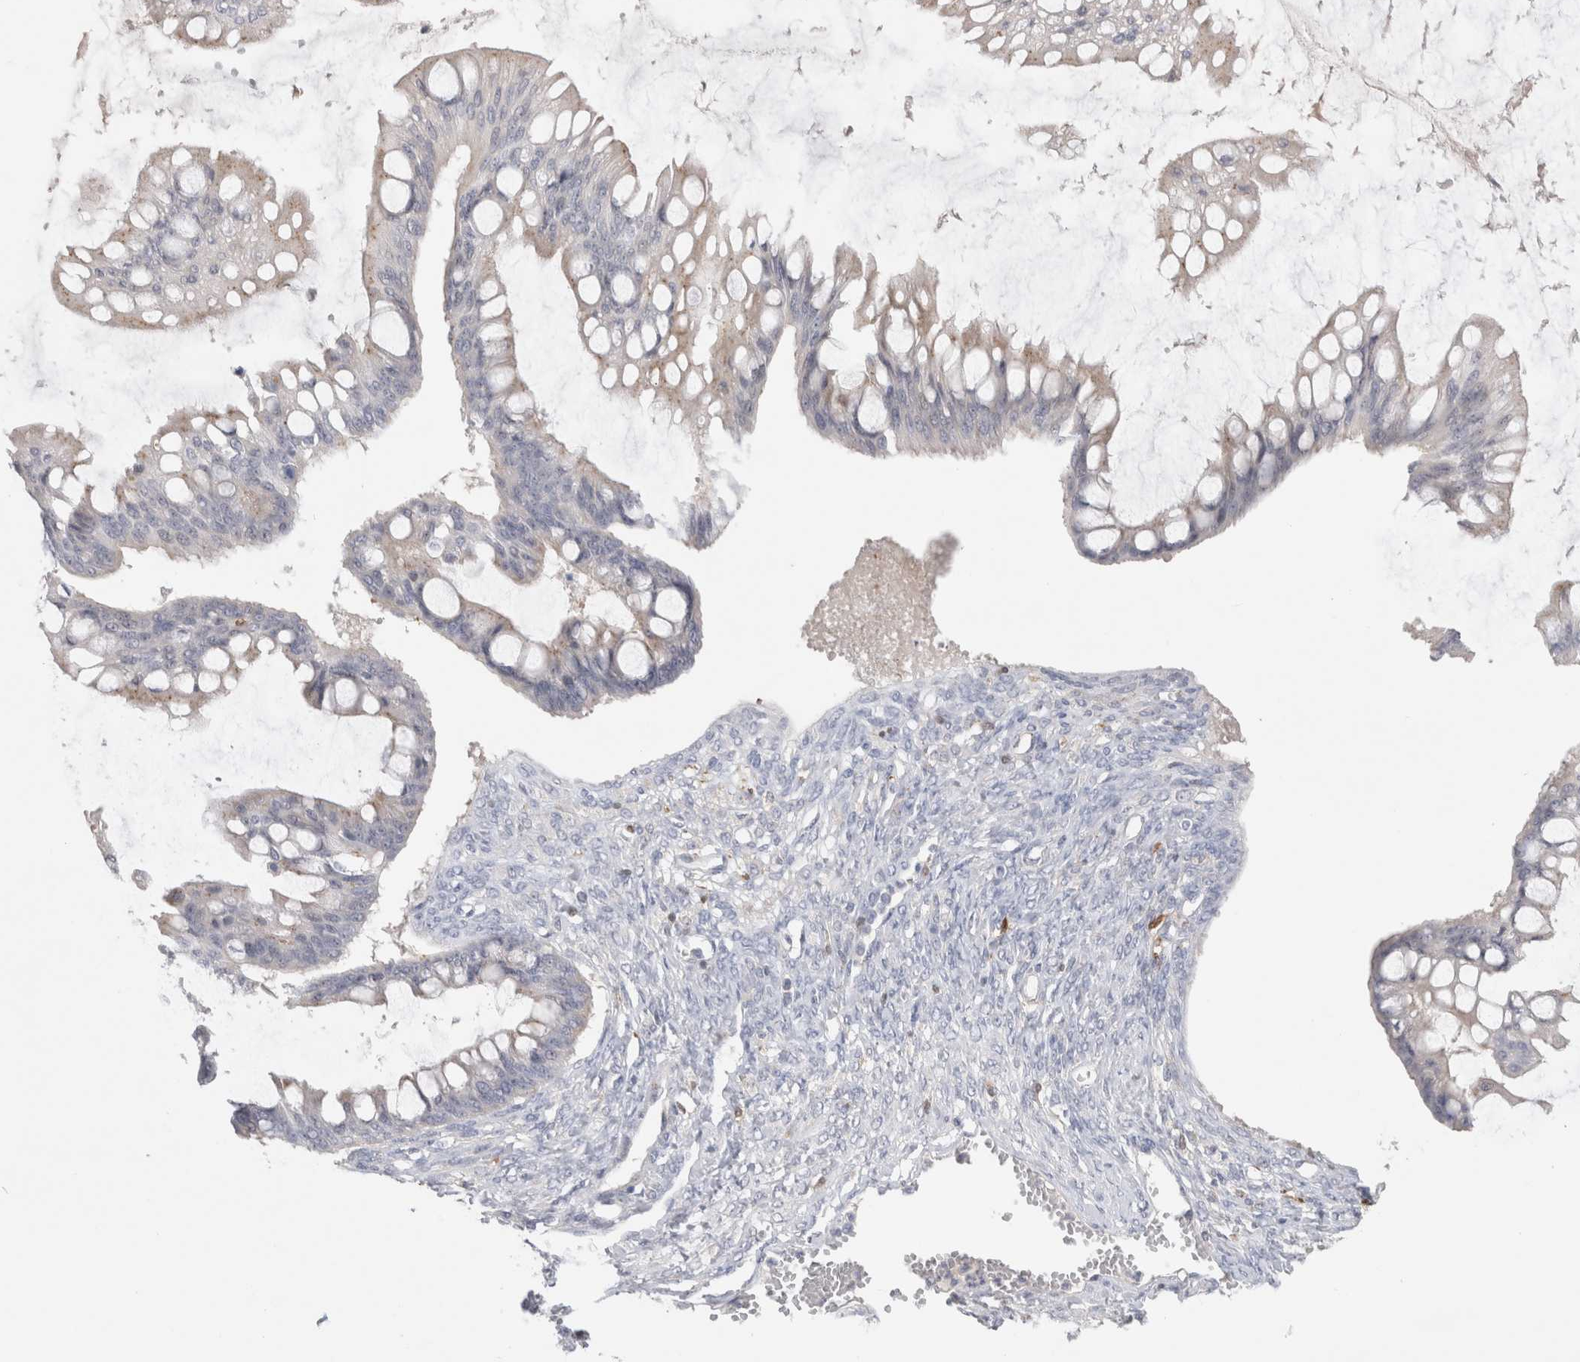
{"staining": {"intensity": "weak", "quantity": "<25%", "location": "cytoplasmic/membranous"}, "tissue": "ovarian cancer", "cell_type": "Tumor cells", "image_type": "cancer", "snomed": [{"axis": "morphology", "description": "Cystadenocarcinoma, mucinous, NOS"}, {"axis": "topography", "description": "Ovary"}], "caption": "Tumor cells show no significant protein expression in ovarian mucinous cystadenocarcinoma.", "gene": "HPGDS", "patient": {"sex": "female", "age": 73}}